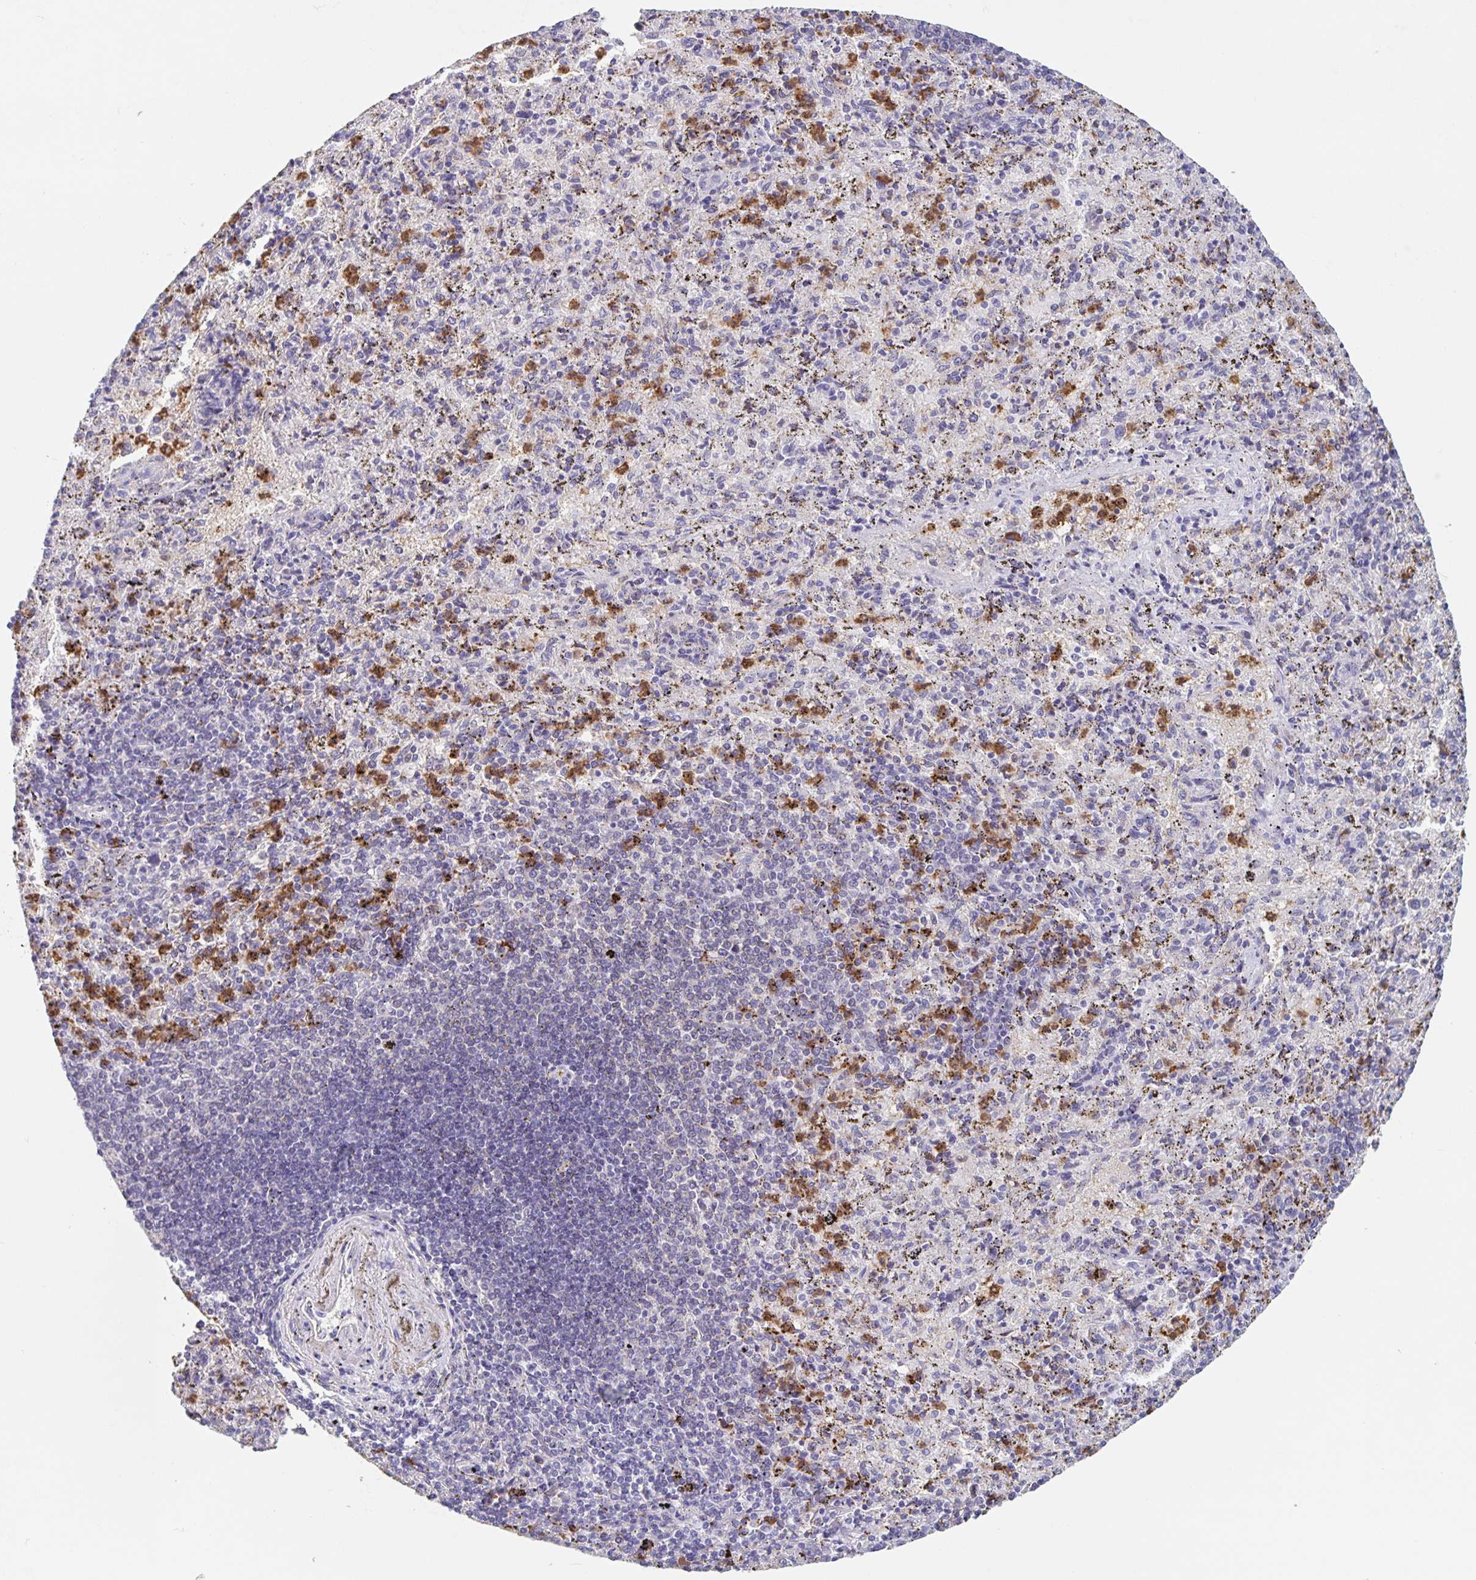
{"staining": {"intensity": "moderate", "quantity": "<25%", "location": "cytoplasmic/membranous"}, "tissue": "spleen", "cell_type": "Cells in red pulp", "image_type": "normal", "snomed": [{"axis": "morphology", "description": "Normal tissue, NOS"}, {"axis": "topography", "description": "Spleen"}], "caption": "IHC micrograph of unremarkable spleen: spleen stained using immunohistochemistry (IHC) reveals low levels of moderate protein expression localized specifically in the cytoplasmic/membranous of cells in red pulp, appearing as a cytoplasmic/membranous brown color.", "gene": "CDC42BPG", "patient": {"sex": "male", "age": 57}}